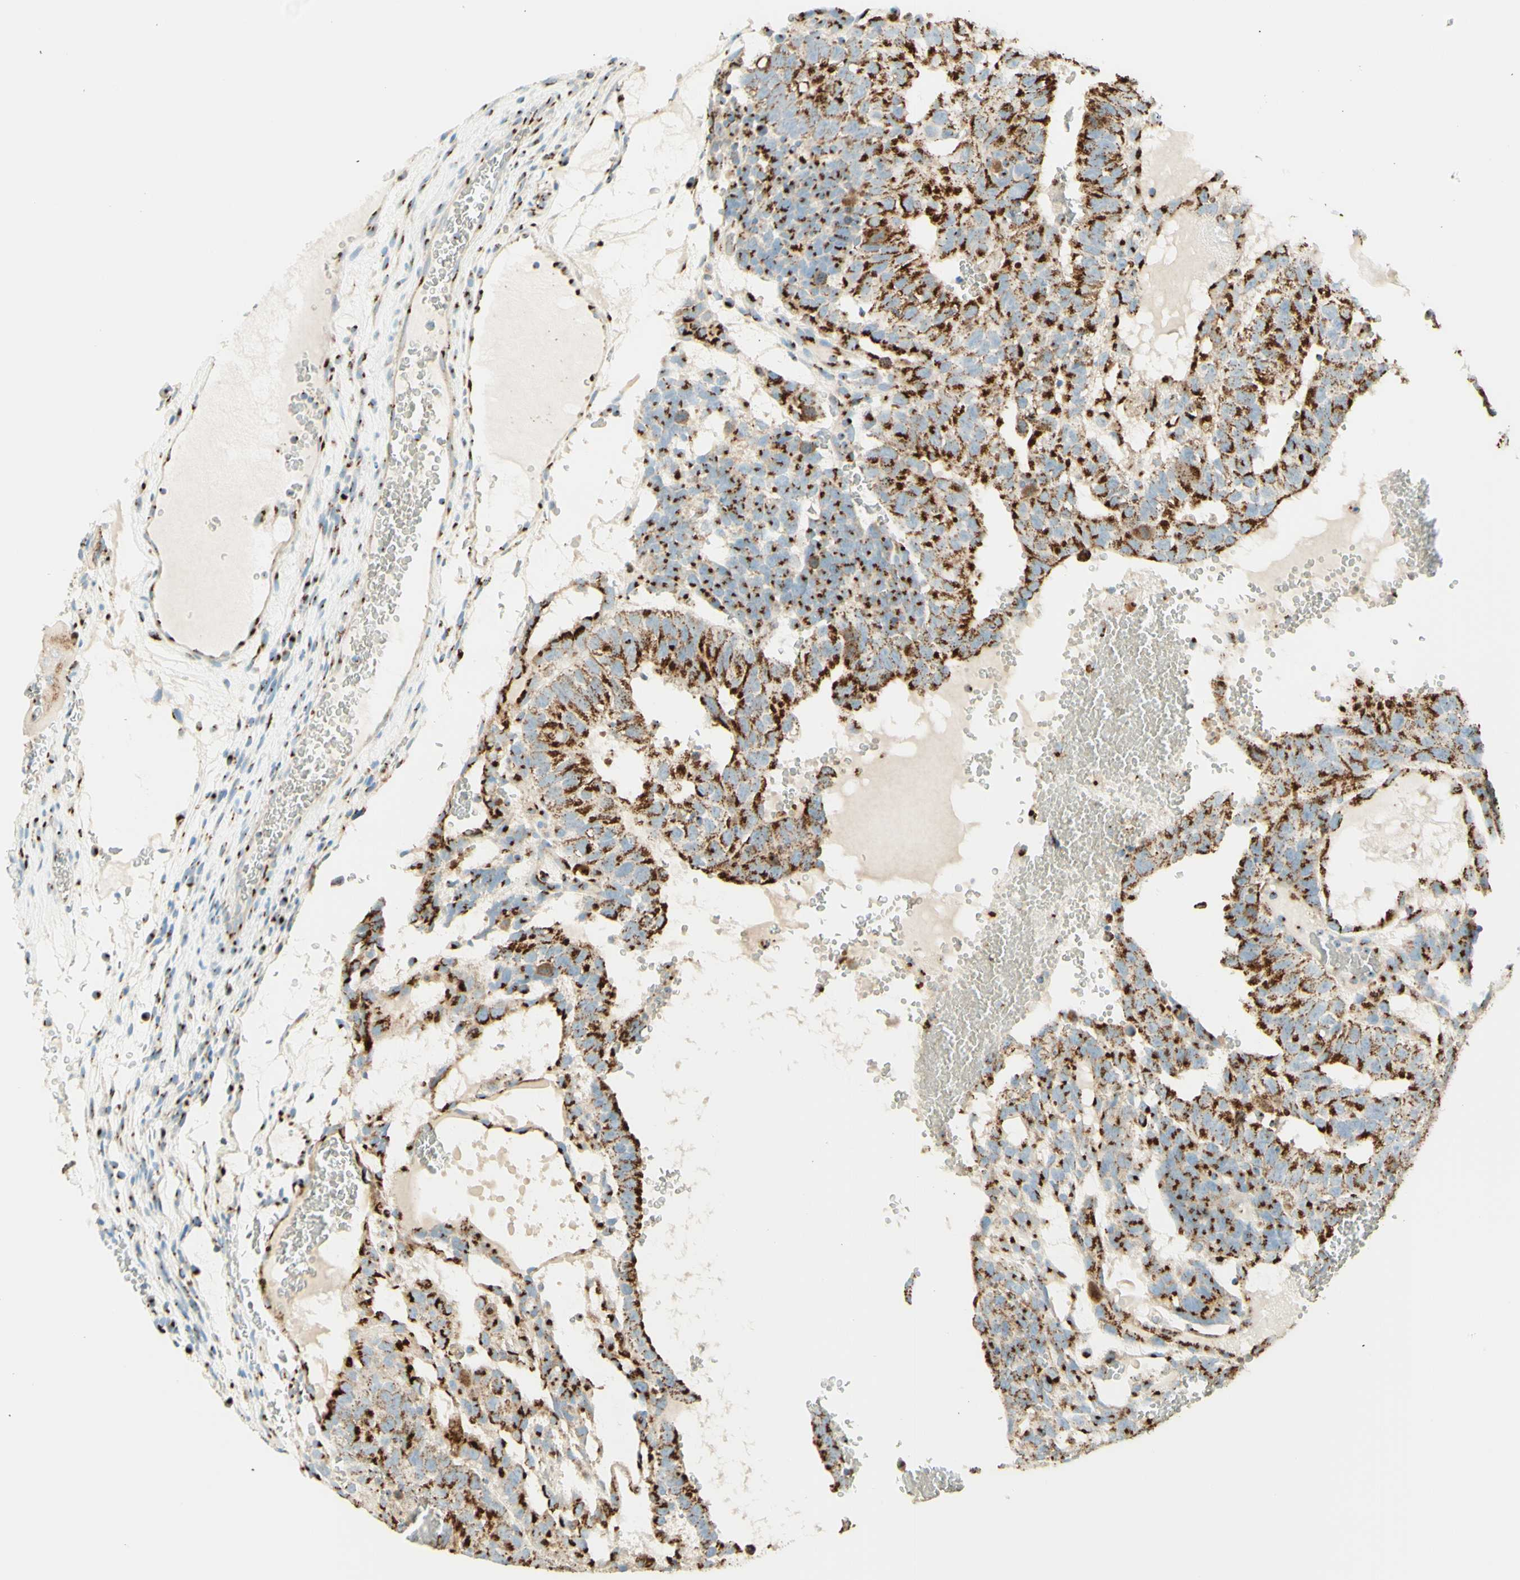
{"staining": {"intensity": "strong", "quantity": ">75%", "location": "cytoplasmic/membranous"}, "tissue": "testis cancer", "cell_type": "Tumor cells", "image_type": "cancer", "snomed": [{"axis": "morphology", "description": "Seminoma, NOS"}, {"axis": "morphology", "description": "Carcinoma, Embryonal, NOS"}, {"axis": "topography", "description": "Testis"}], "caption": "Brown immunohistochemical staining in testis cancer (embryonal carcinoma) displays strong cytoplasmic/membranous positivity in about >75% of tumor cells. The staining was performed using DAB, with brown indicating positive protein expression. Nuclei are stained blue with hematoxylin.", "gene": "GOLGB1", "patient": {"sex": "male", "age": 52}}